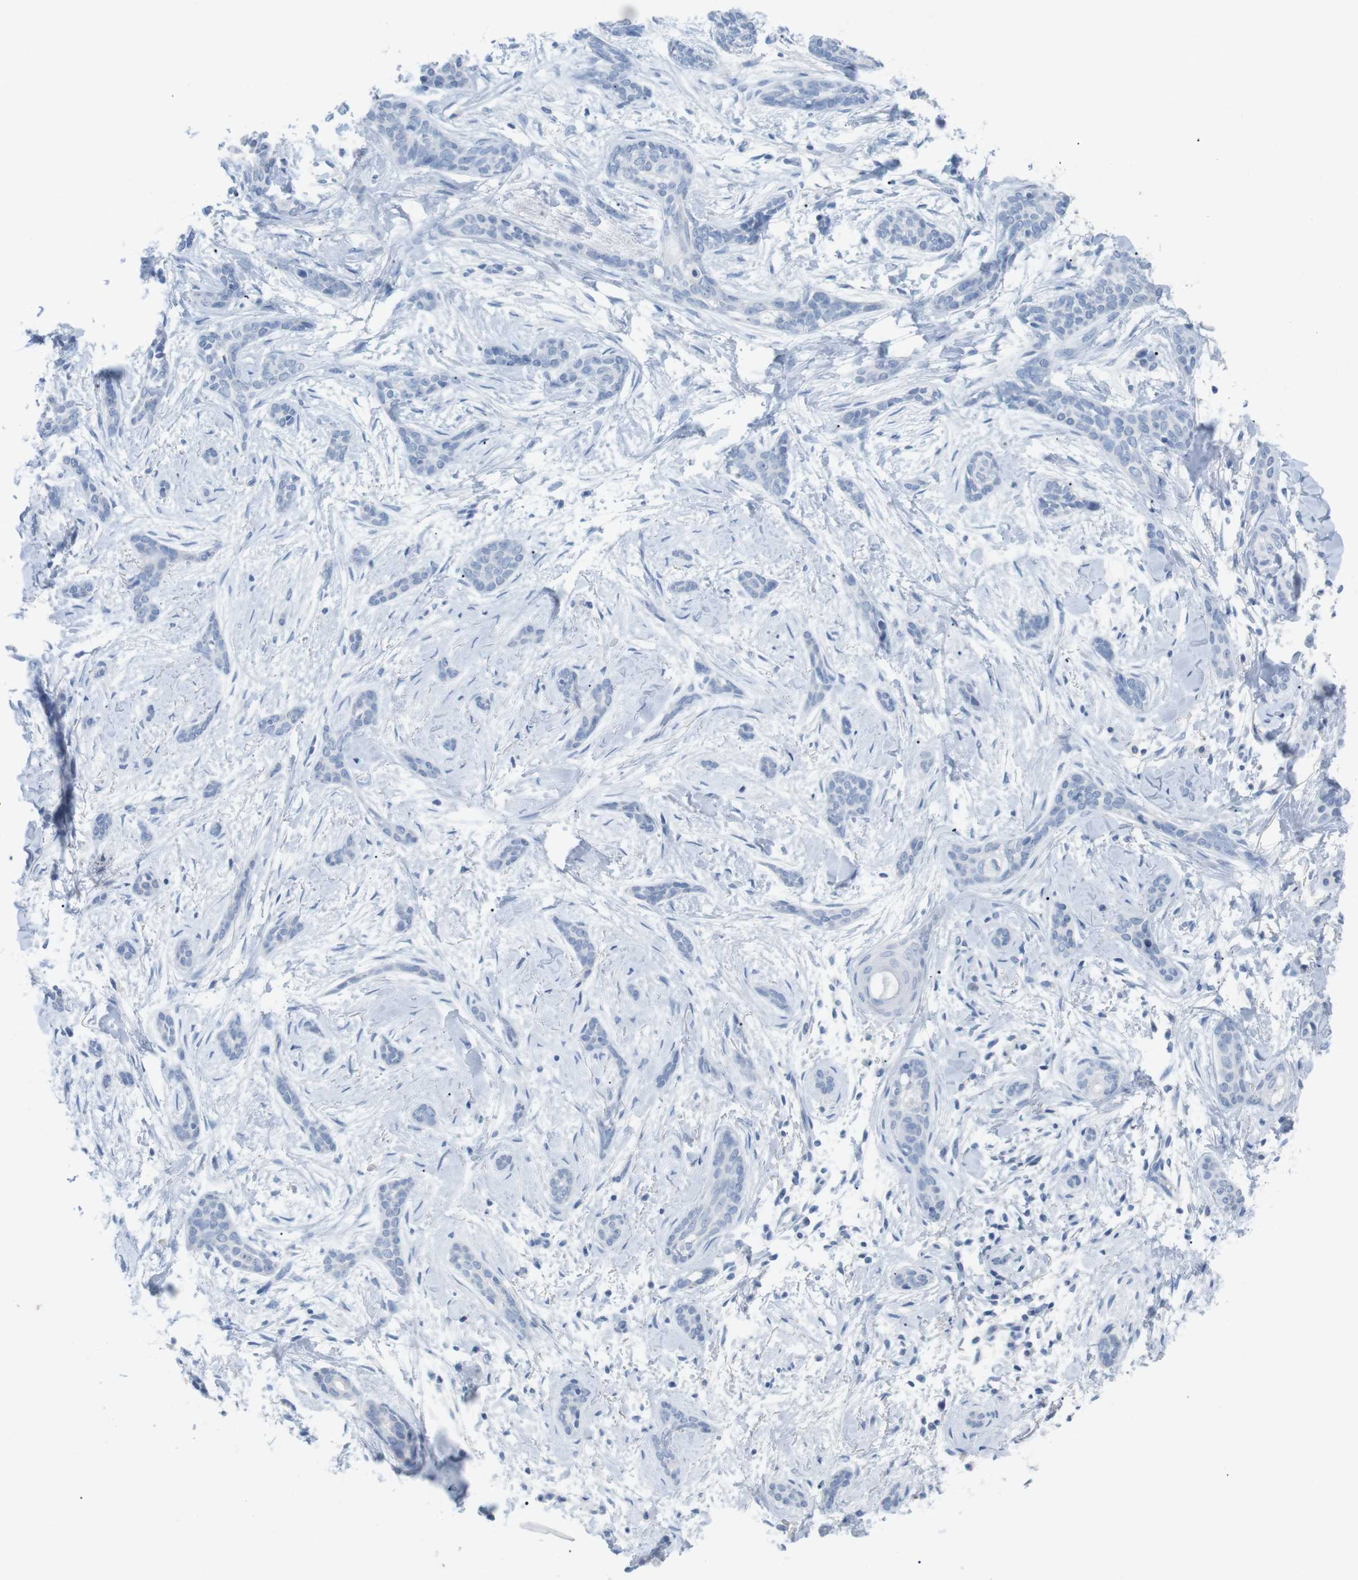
{"staining": {"intensity": "negative", "quantity": "none", "location": "none"}, "tissue": "skin cancer", "cell_type": "Tumor cells", "image_type": "cancer", "snomed": [{"axis": "morphology", "description": "Basal cell carcinoma"}, {"axis": "morphology", "description": "Adnexal tumor, benign"}, {"axis": "topography", "description": "Skin"}], "caption": "DAB immunohistochemical staining of skin cancer (benign adnexal tumor) shows no significant staining in tumor cells.", "gene": "HBG2", "patient": {"sex": "female", "age": 42}}